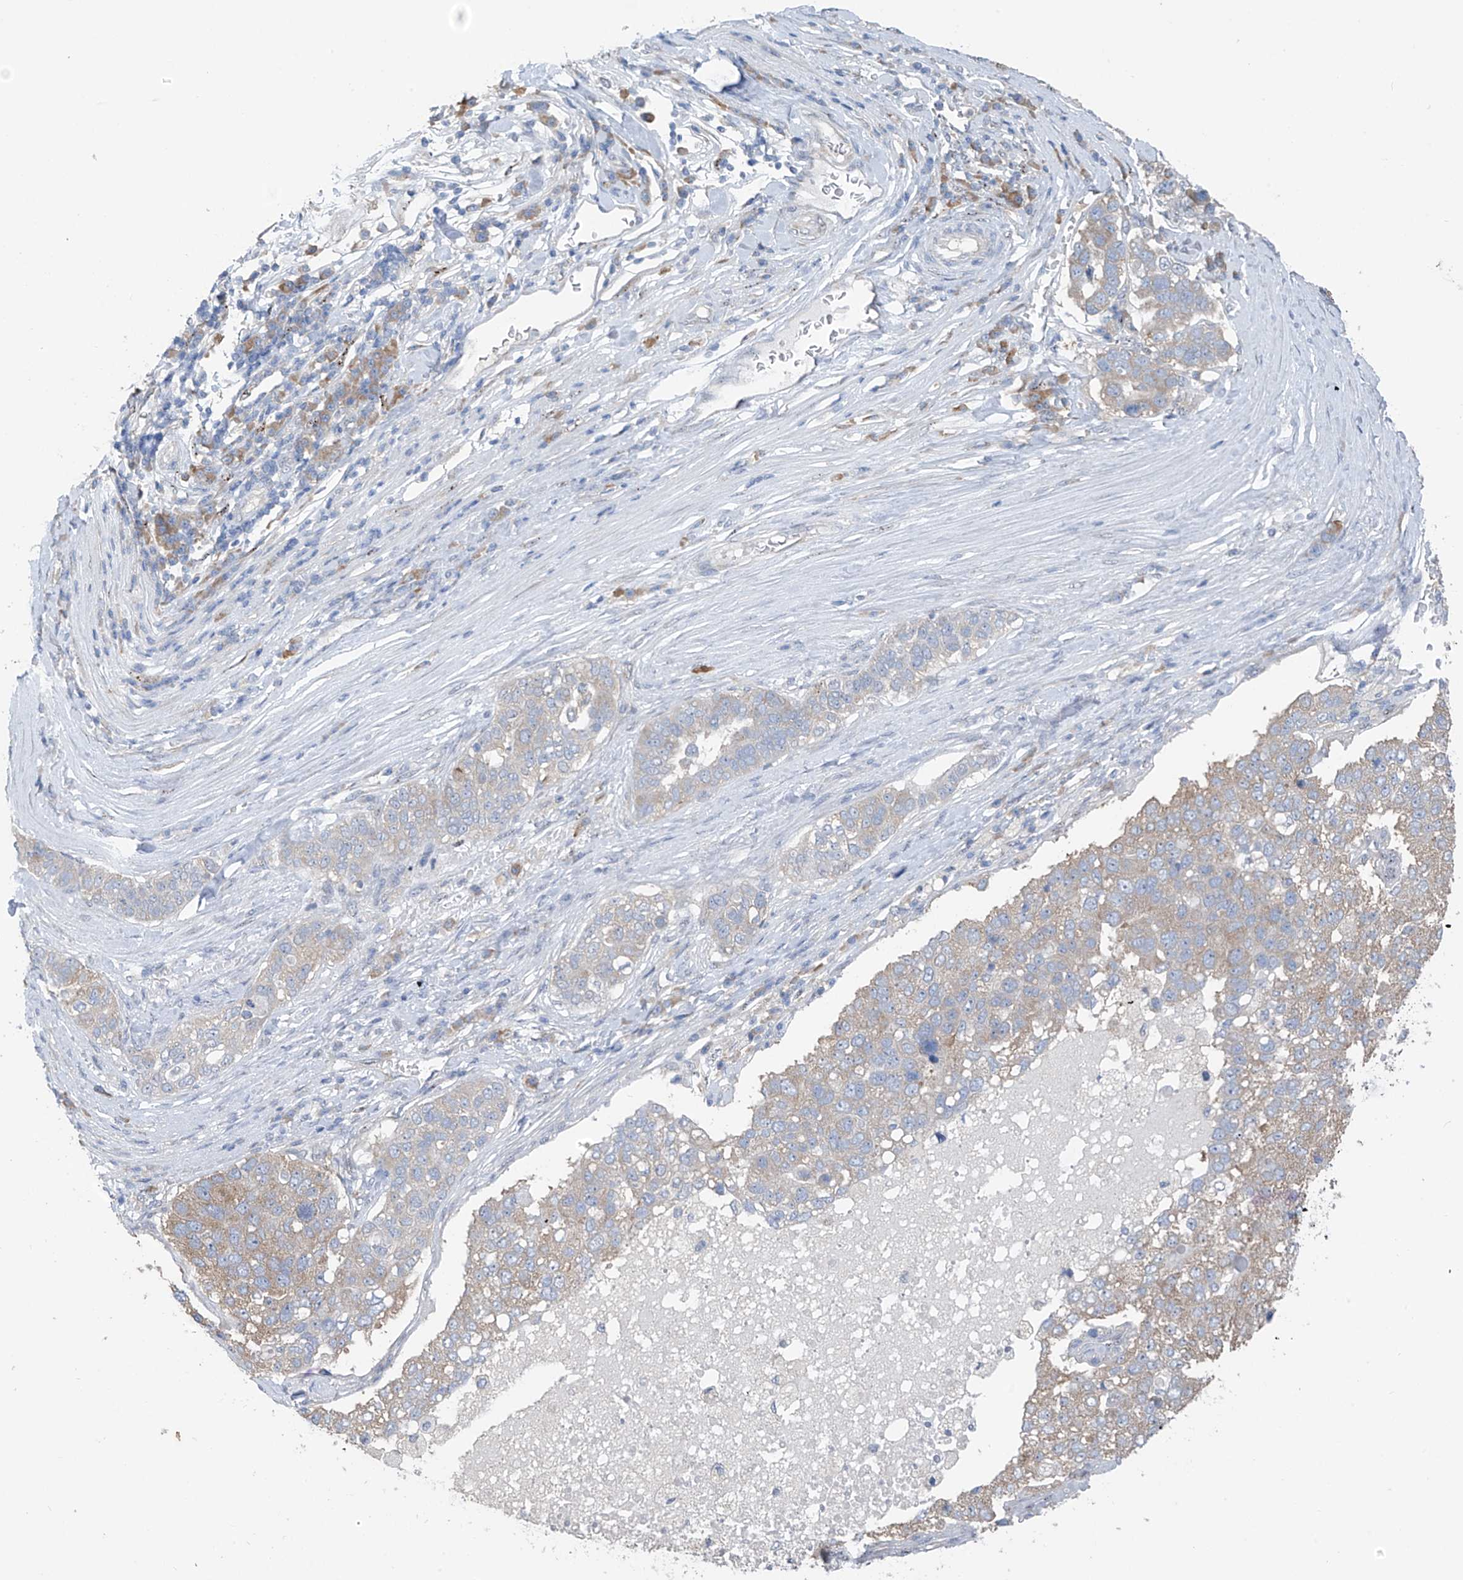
{"staining": {"intensity": "weak", "quantity": "25%-75%", "location": "cytoplasmic/membranous"}, "tissue": "pancreatic cancer", "cell_type": "Tumor cells", "image_type": "cancer", "snomed": [{"axis": "morphology", "description": "Adenocarcinoma, NOS"}, {"axis": "topography", "description": "Pancreas"}], "caption": "Immunohistochemistry histopathology image of neoplastic tissue: pancreatic cancer (adenocarcinoma) stained using immunohistochemistry (IHC) displays low levels of weak protein expression localized specifically in the cytoplasmic/membranous of tumor cells, appearing as a cytoplasmic/membranous brown color.", "gene": "RPL4", "patient": {"sex": "female", "age": 61}}